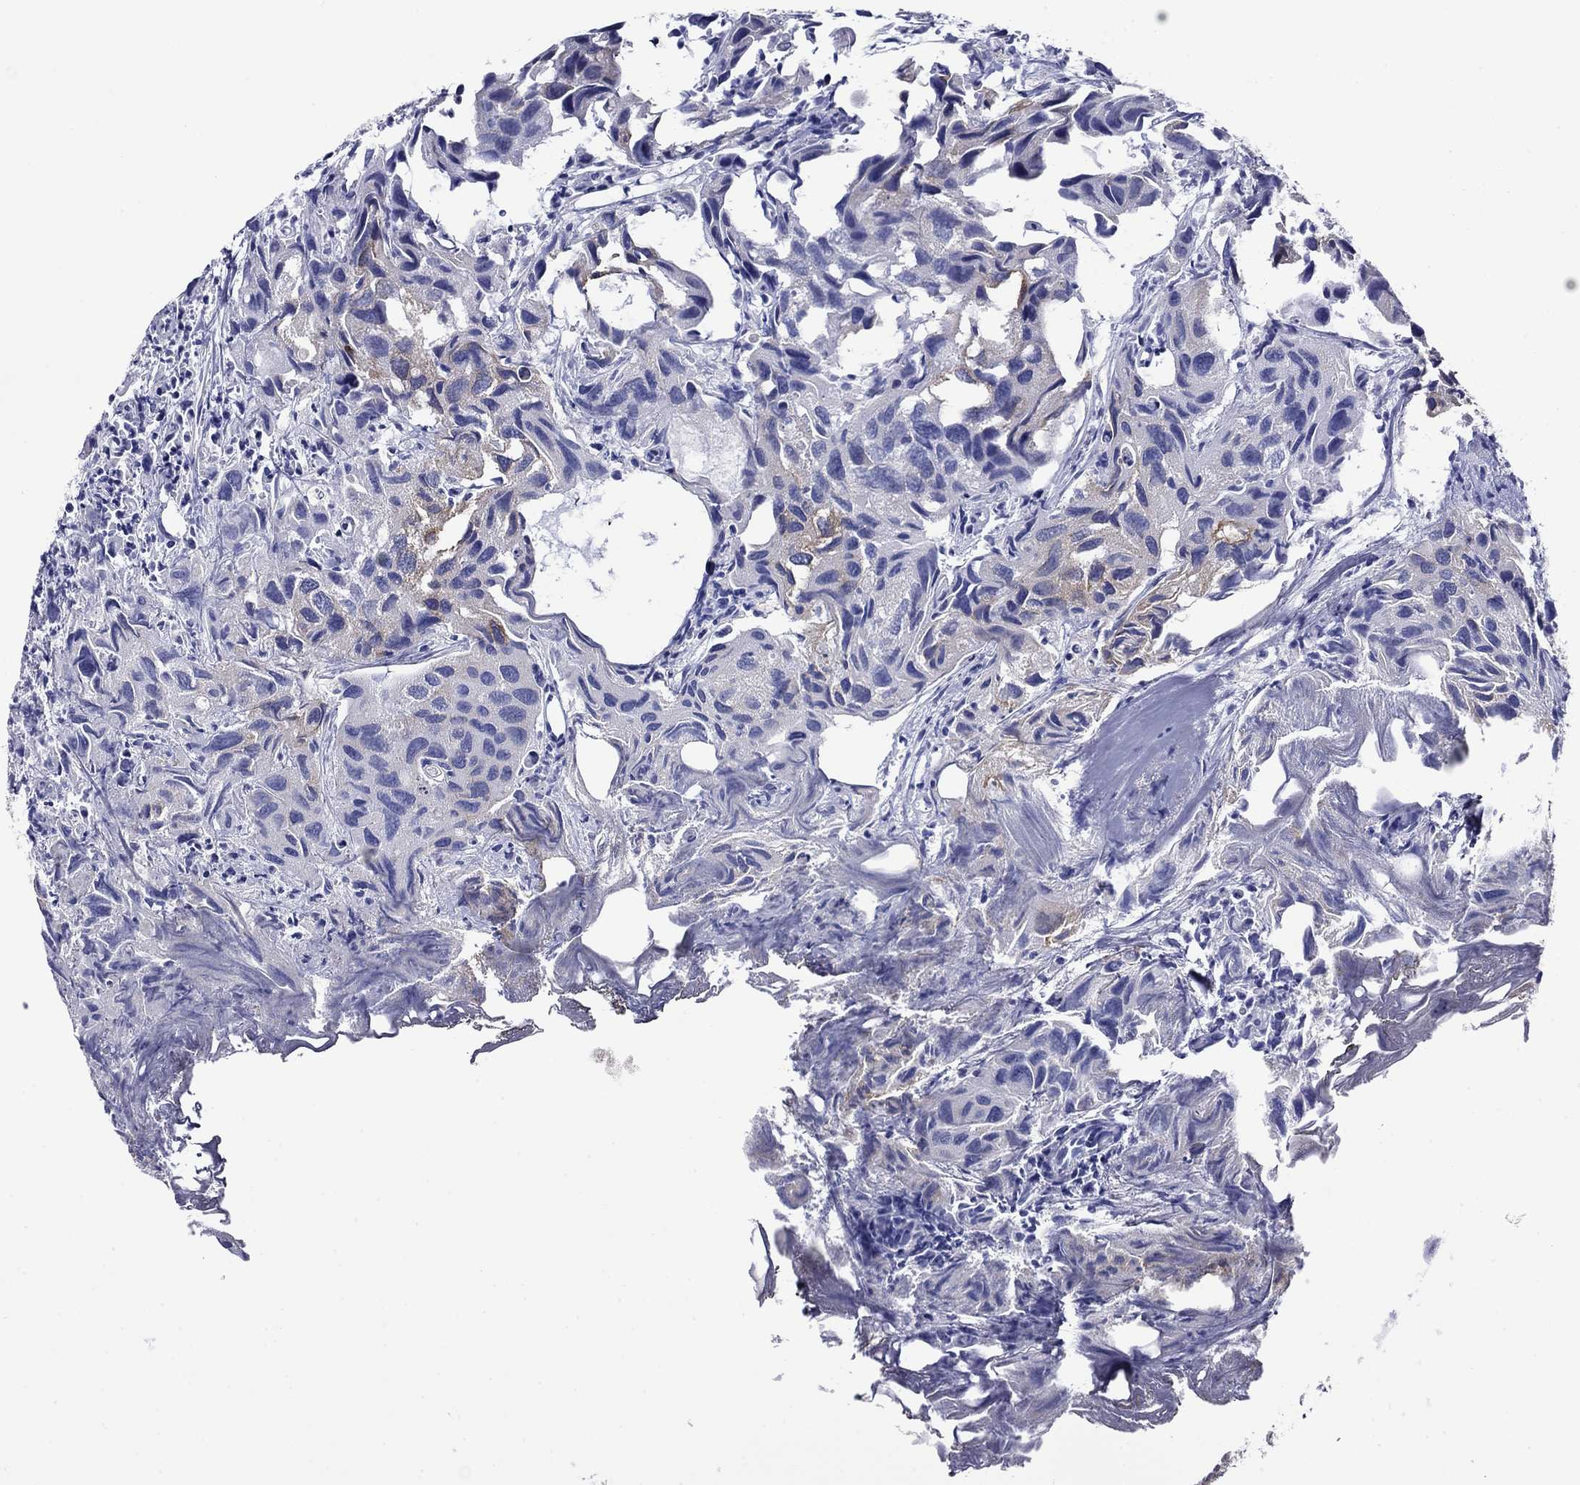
{"staining": {"intensity": "negative", "quantity": "none", "location": "none"}, "tissue": "urothelial cancer", "cell_type": "Tumor cells", "image_type": "cancer", "snomed": [{"axis": "morphology", "description": "Urothelial carcinoma, High grade"}, {"axis": "topography", "description": "Urinary bladder"}], "caption": "Tumor cells show no significant staining in urothelial cancer.", "gene": "ROM1", "patient": {"sex": "male", "age": 79}}